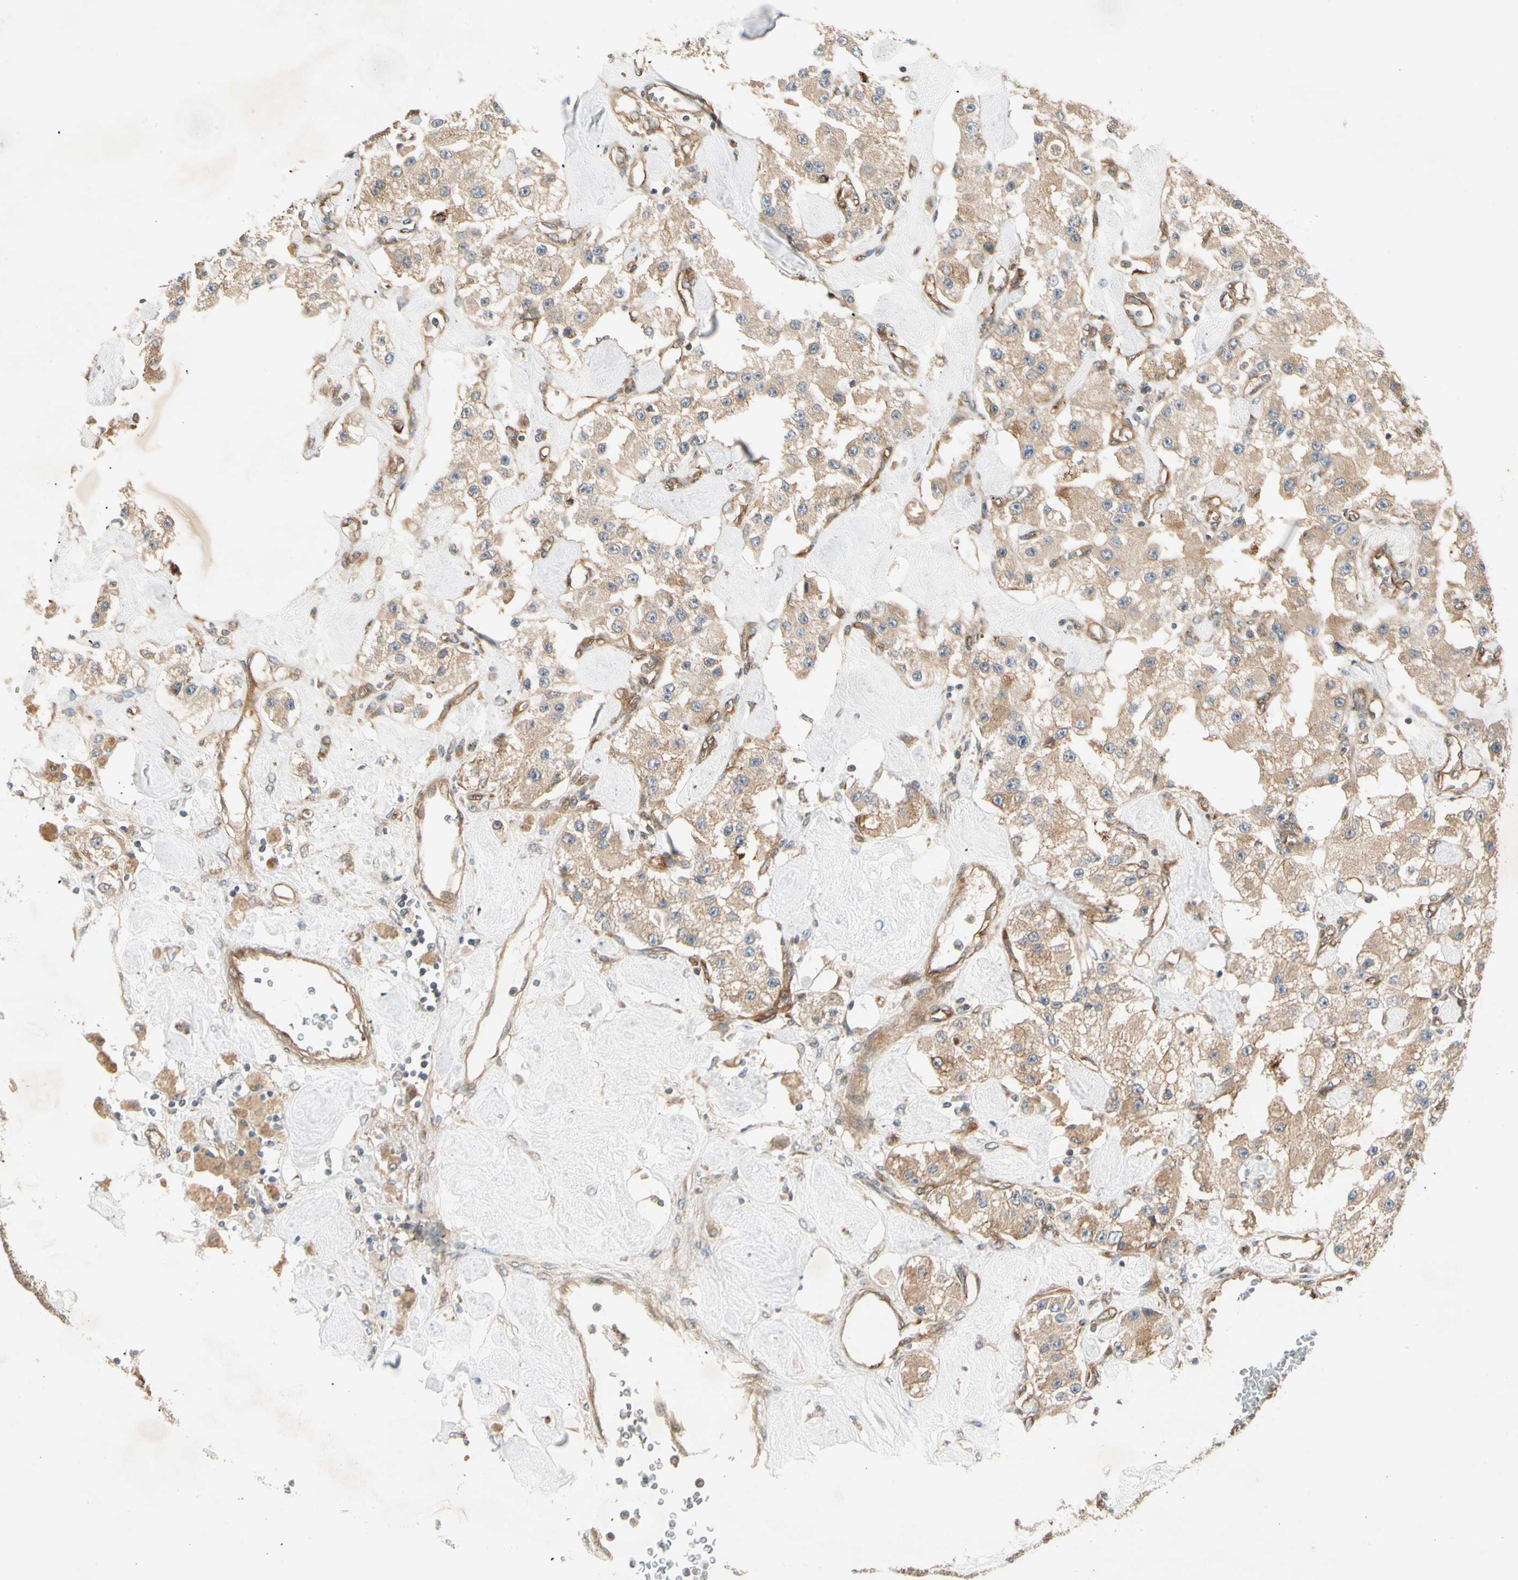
{"staining": {"intensity": "weak", "quantity": ">75%", "location": "cytoplasmic/membranous"}, "tissue": "carcinoid", "cell_type": "Tumor cells", "image_type": "cancer", "snomed": [{"axis": "morphology", "description": "Carcinoid, malignant, NOS"}, {"axis": "topography", "description": "Pancreas"}], "caption": "Protein staining of malignant carcinoid tissue displays weak cytoplasmic/membranous expression in about >75% of tumor cells.", "gene": "ROCK2", "patient": {"sex": "male", "age": 41}}